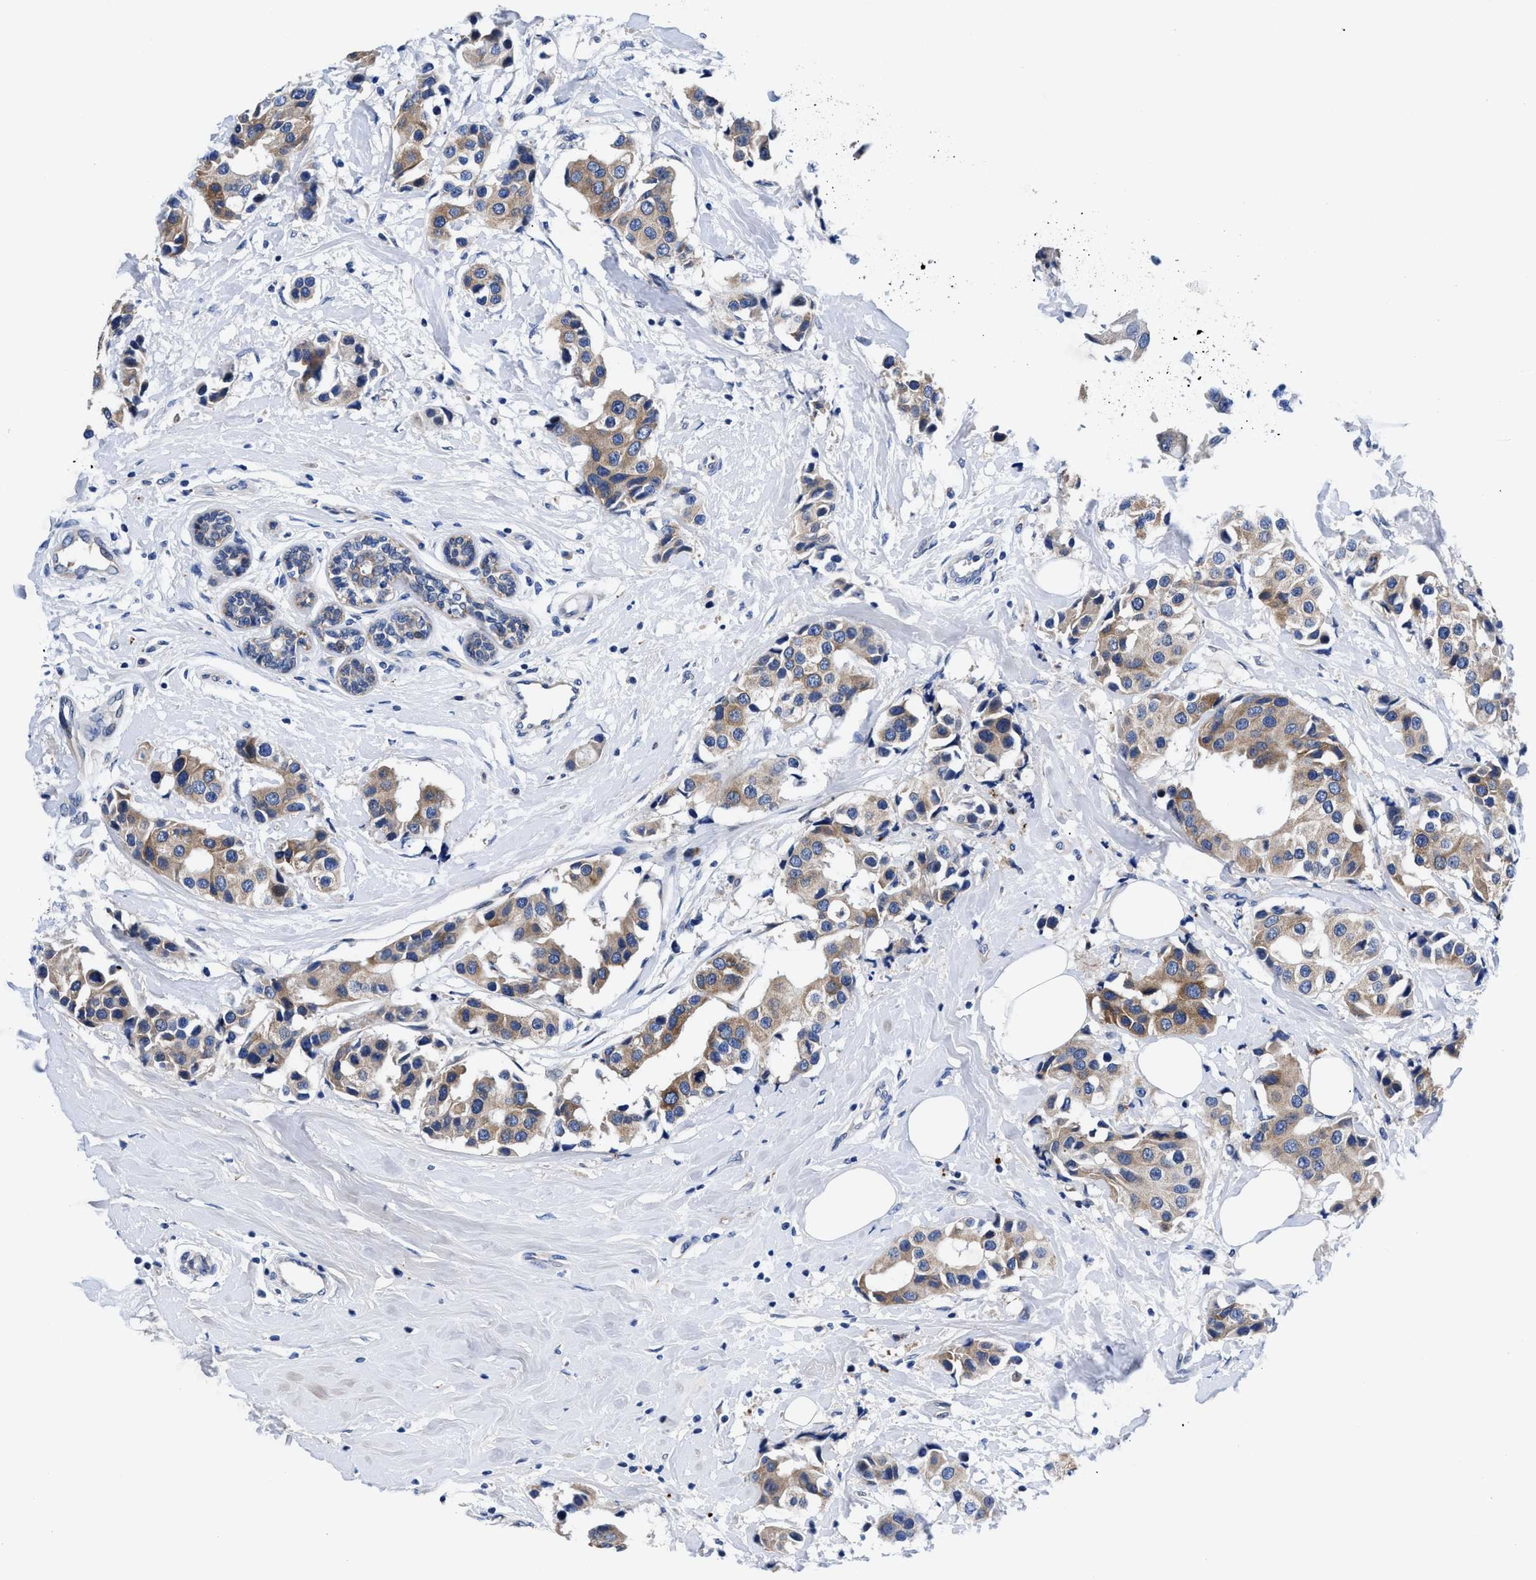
{"staining": {"intensity": "weak", "quantity": ">75%", "location": "cytoplasmic/membranous"}, "tissue": "breast cancer", "cell_type": "Tumor cells", "image_type": "cancer", "snomed": [{"axis": "morphology", "description": "Normal tissue, NOS"}, {"axis": "morphology", "description": "Duct carcinoma"}, {"axis": "topography", "description": "Breast"}], "caption": "Approximately >75% of tumor cells in human breast cancer display weak cytoplasmic/membranous protein expression as visualized by brown immunohistochemical staining.", "gene": "DHRS13", "patient": {"sex": "female", "age": 39}}